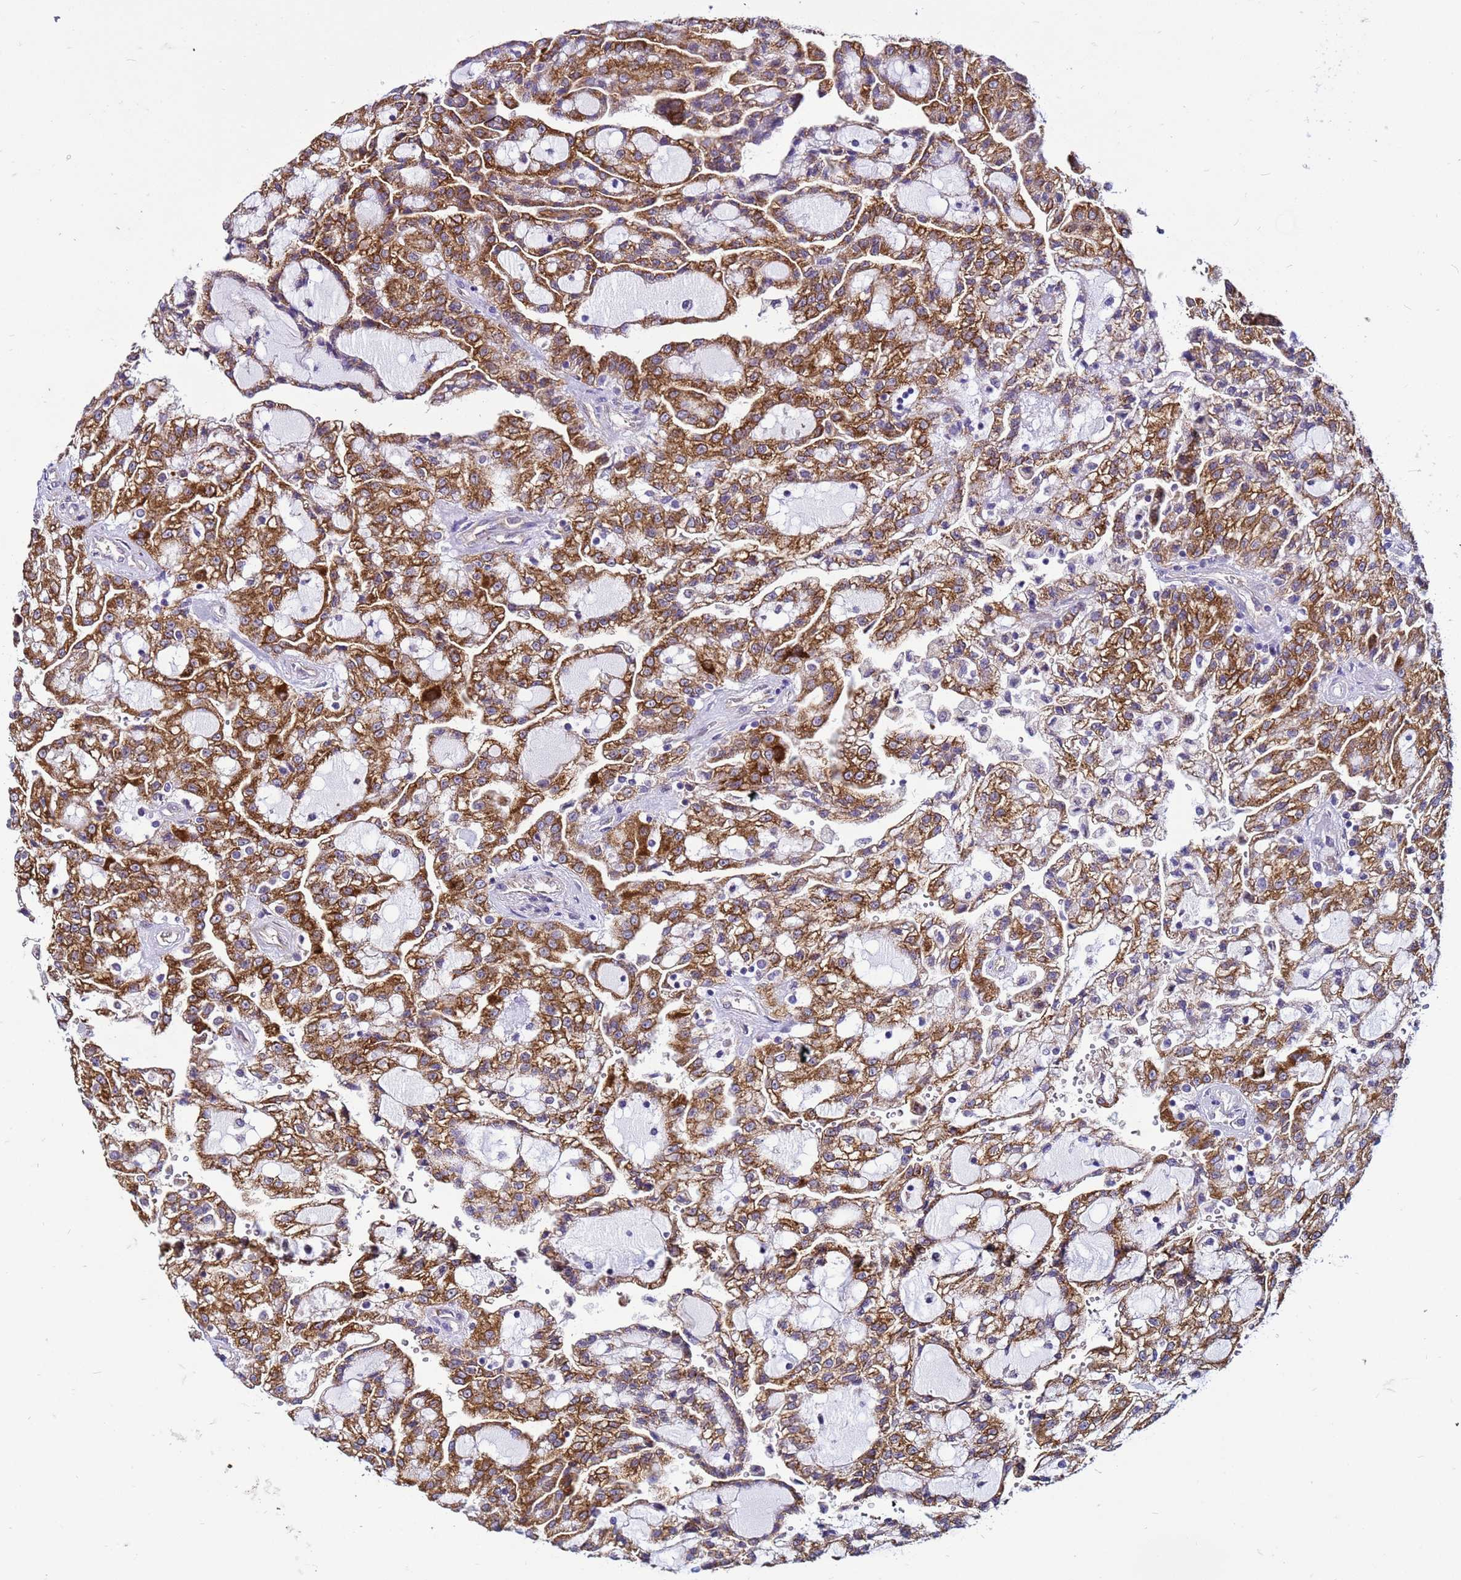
{"staining": {"intensity": "strong", "quantity": ">75%", "location": "cytoplasmic/membranous"}, "tissue": "renal cancer", "cell_type": "Tumor cells", "image_type": "cancer", "snomed": [{"axis": "morphology", "description": "Adenocarcinoma, NOS"}, {"axis": "topography", "description": "Kidney"}], "caption": "An image of adenocarcinoma (renal) stained for a protein exhibits strong cytoplasmic/membranous brown staining in tumor cells. (IHC, brightfield microscopy, high magnification).", "gene": "PKD1", "patient": {"sex": "male", "age": 63}}